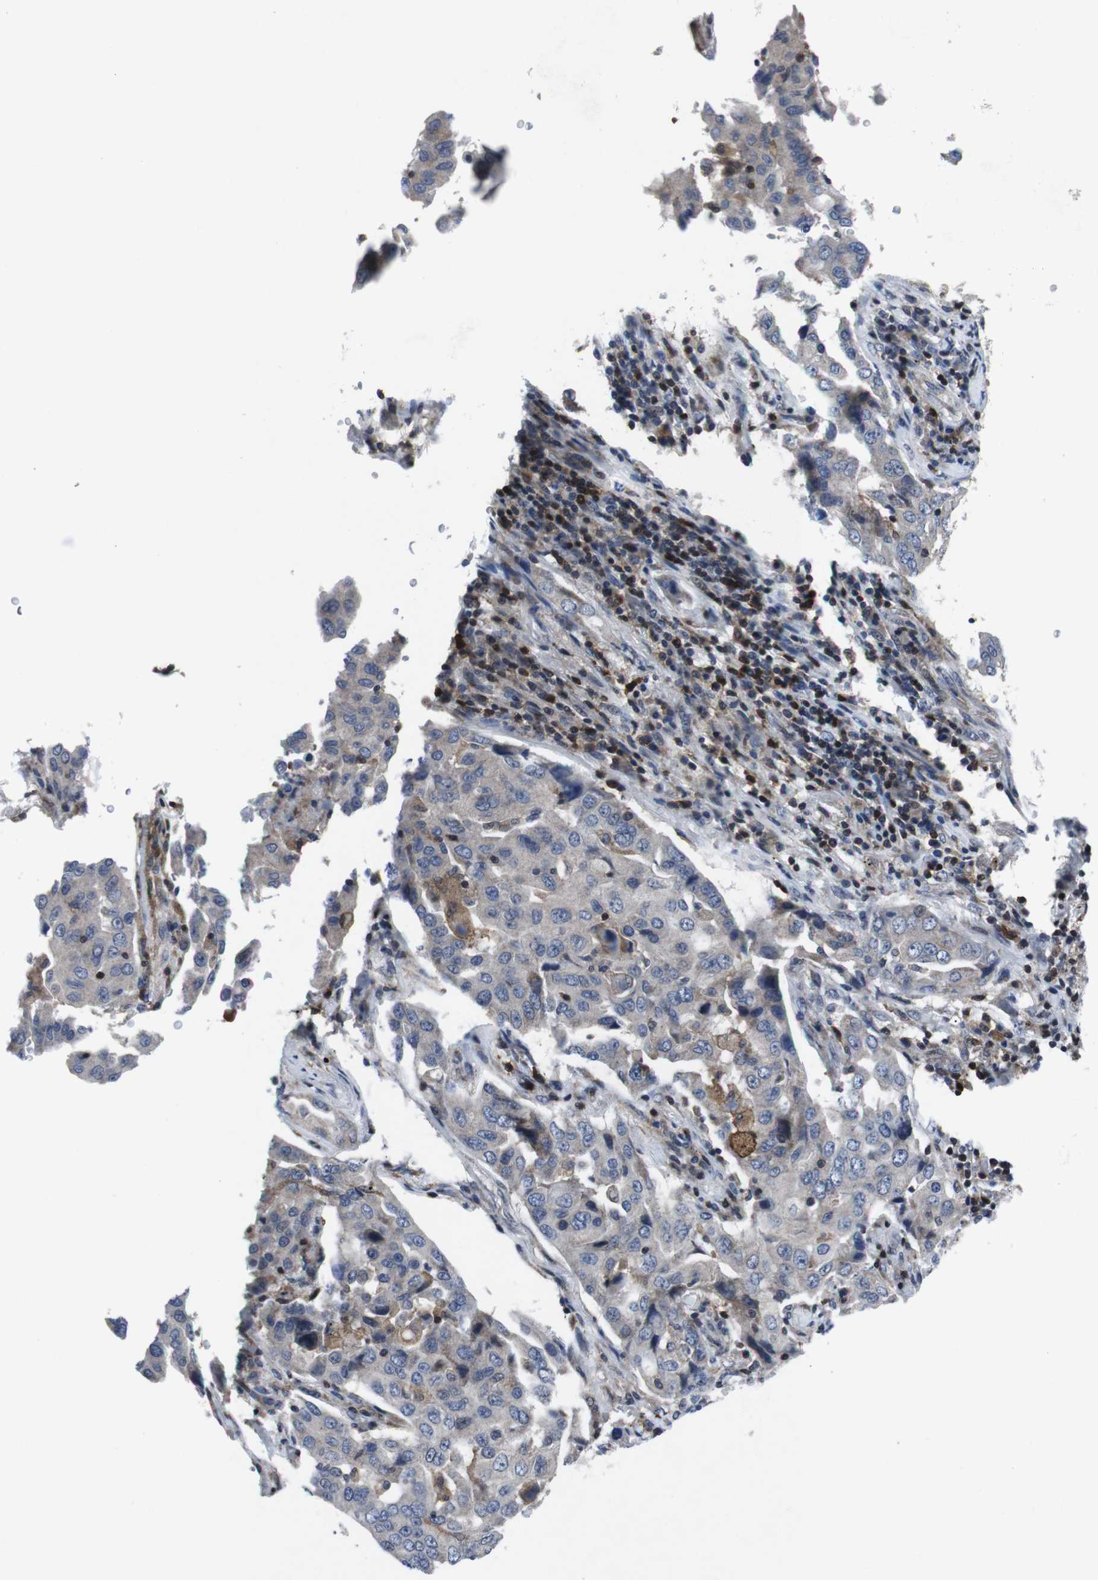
{"staining": {"intensity": "negative", "quantity": "none", "location": "none"}, "tissue": "lung cancer", "cell_type": "Tumor cells", "image_type": "cancer", "snomed": [{"axis": "morphology", "description": "Adenocarcinoma, NOS"}, {"axis": "topography", "description": "Lung"}], "caption": "Tumor cells are negative for brown protein staining in lung cancer (adenocarcinoma).", "gene": "STAT4", "patient": {"sex": "female", "age": 65}}